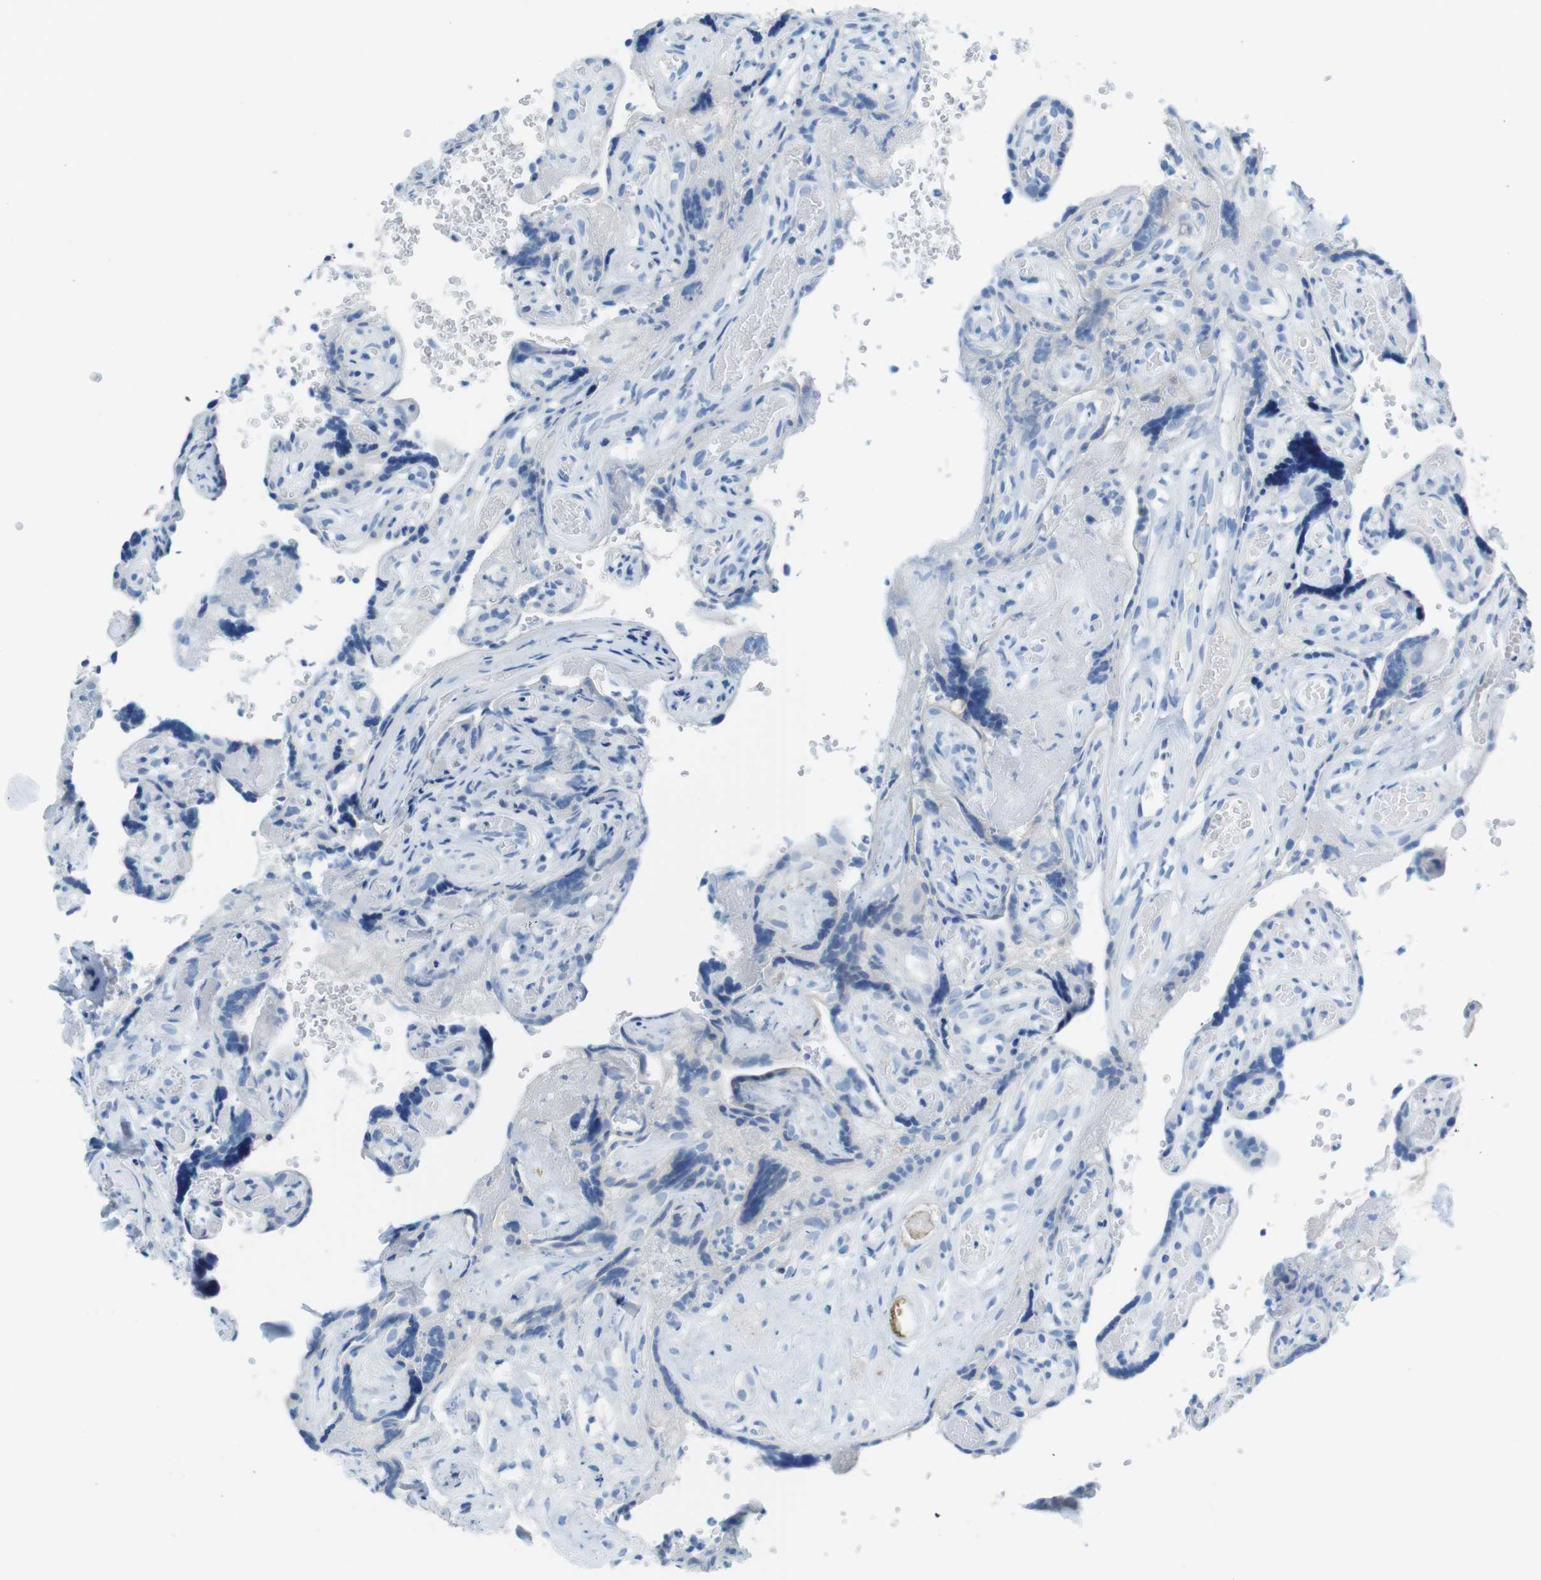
{"staining": {"intensity": "negative", "quantity": "none", "location": "none"}, "tissue": "placenta", "cell_type": "Decidual cells", "image_type": "normal", "snomed": [{"axis": "morphology", "description": "Normal tissue, NOS"}, {"axis": "topography", "description": "Placenta"}], "caption": "Immunohistochemical staining of normal placenta demonstrates no significant expression in decidual cells. Nuclei are stained in blue.", "gene": "GAP43", "patient": {"sex": "female", "age": 30}}